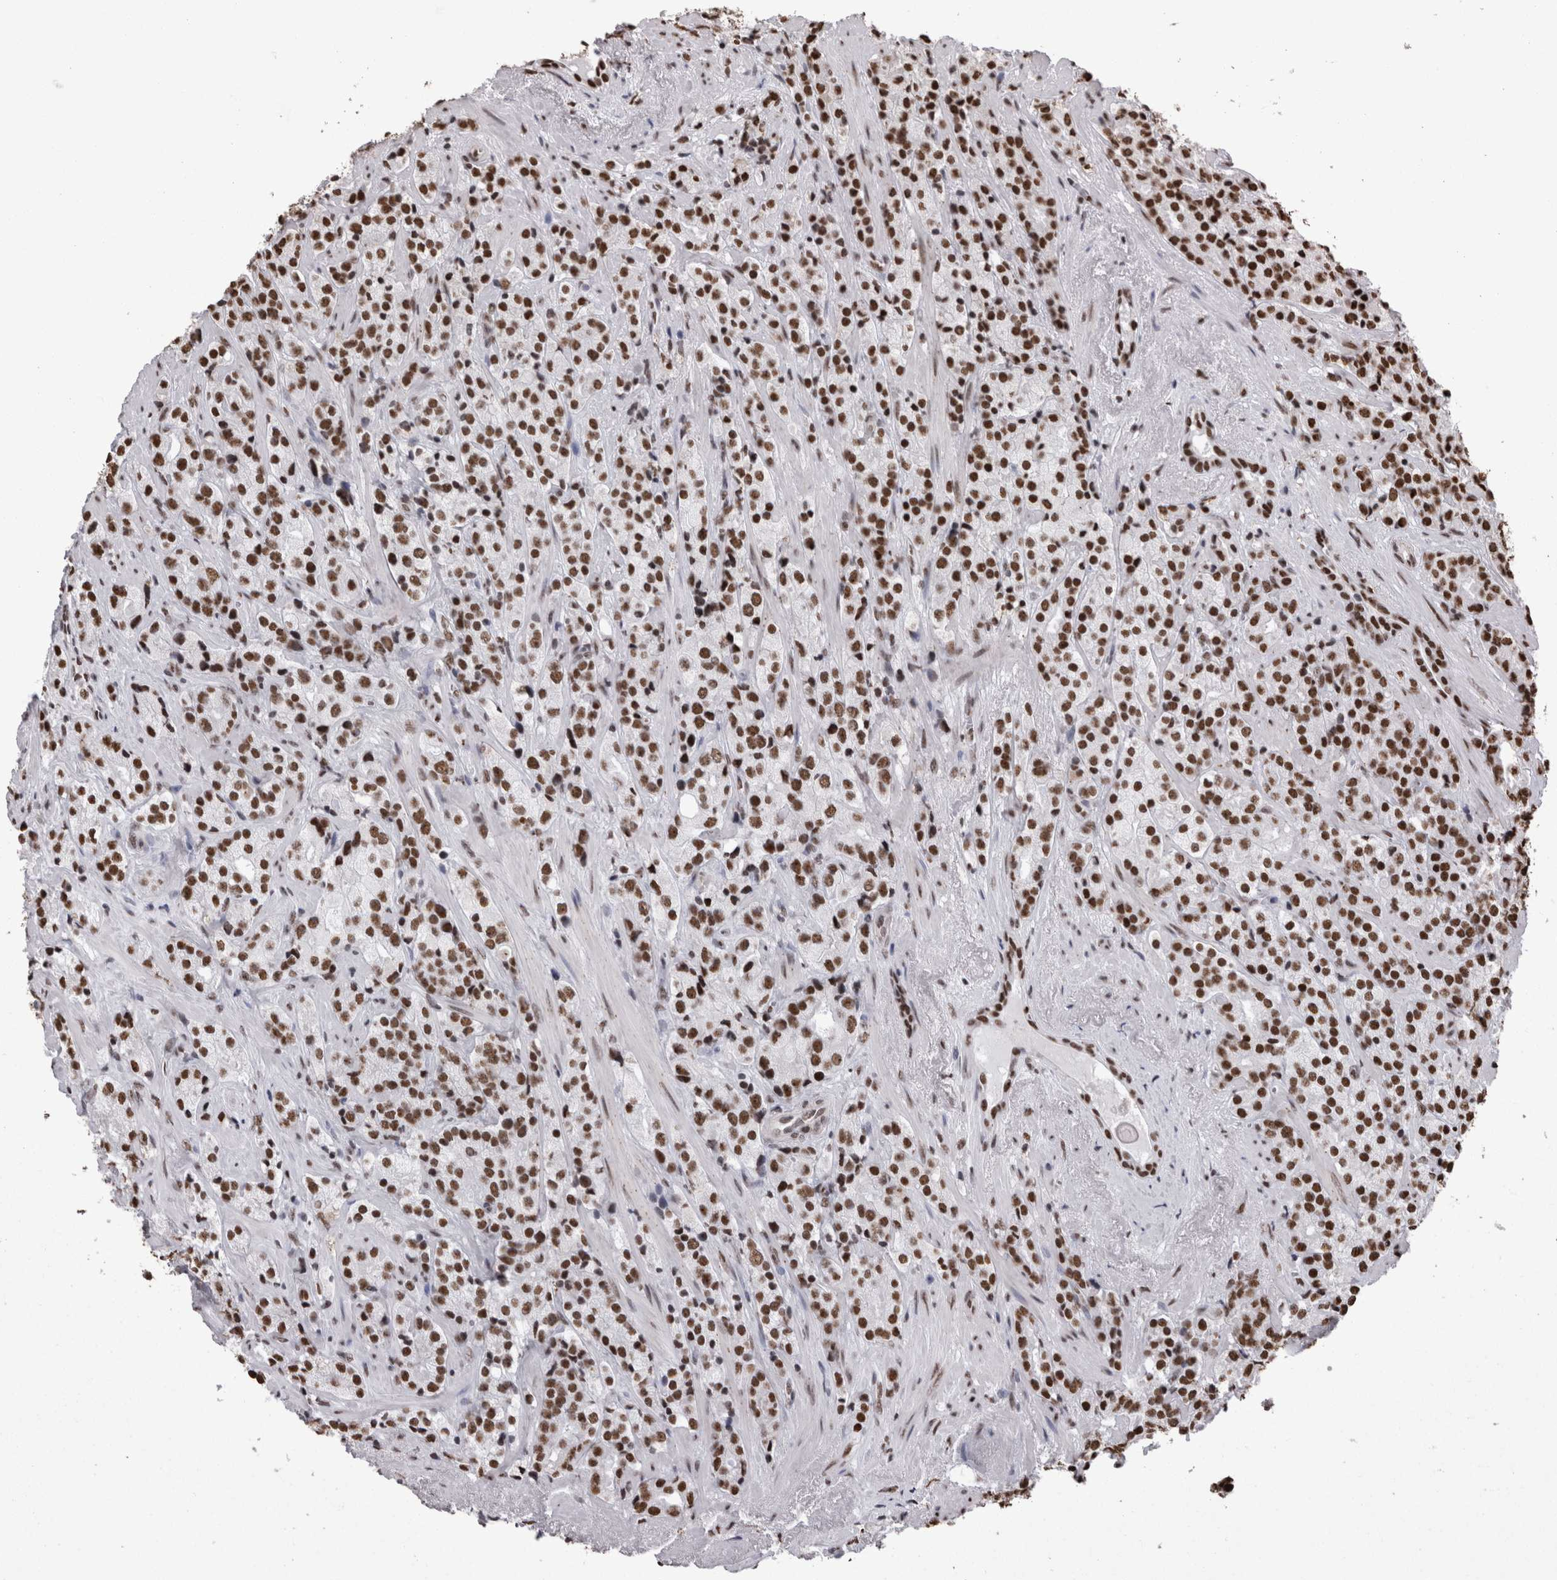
{"staining": {"intensity": "strong", "quantity": ">75%", "location": "nuclear"}, "tissue": "prostate cancer", "cell_type": "Tumor cells", "image_type": "cancer", "snomed": [{"axis": "morphology", "description": "Adenocarcinoma, High grade"}, {"axis": "topography", "description": "Prostate"}], "caption": "Prostate cancer (high-grade adenocarcinoma) stained with a brown dye exhibits strong nuclear positive staining in about >75% of tumor cells.", "gene": "HNRNPM", "patient": {"sex": "male", "age": 71}}